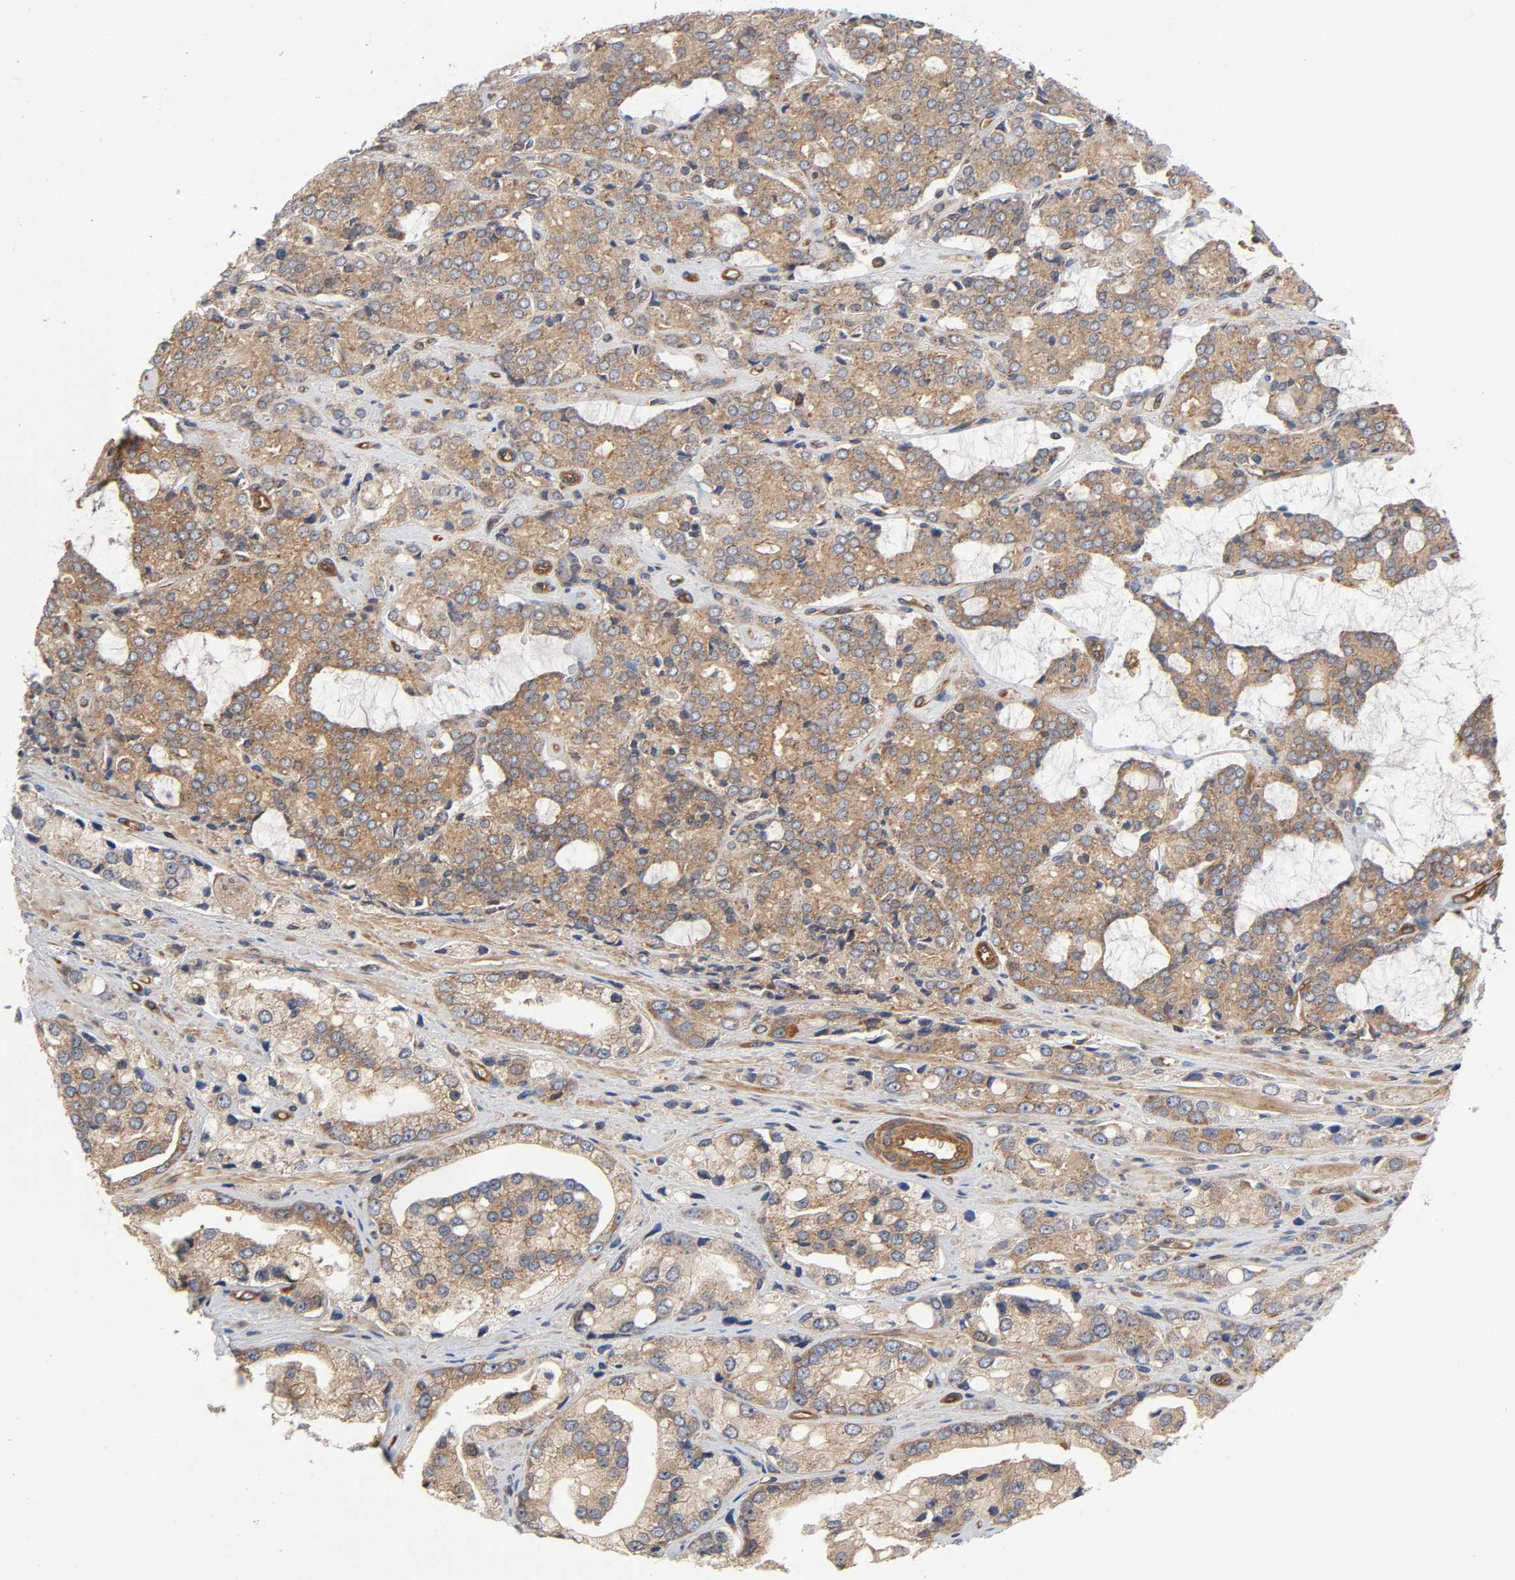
{"staining": {"intensity": "weak", "quantity": ">75%", "location": "cytoplasmic/membranous"}, "tissue": "prostate cancer", "cell_type": "Tumor cells", "image_type": "cancer", "snomed": [{"axis": "morphology", "description": "Adenocarcinoma, High grade"}, {"axis": "topography", "description": "Prostate"}], "caption": "The histopathology image shows staining of prostate high-grade adenocarcinoma, revealing weak cytoplasmic/membranous protein staining (brown color) within tumor cells.", "gene": "LAMTOR2", "patient": {"sex": "male", "age": 67}}